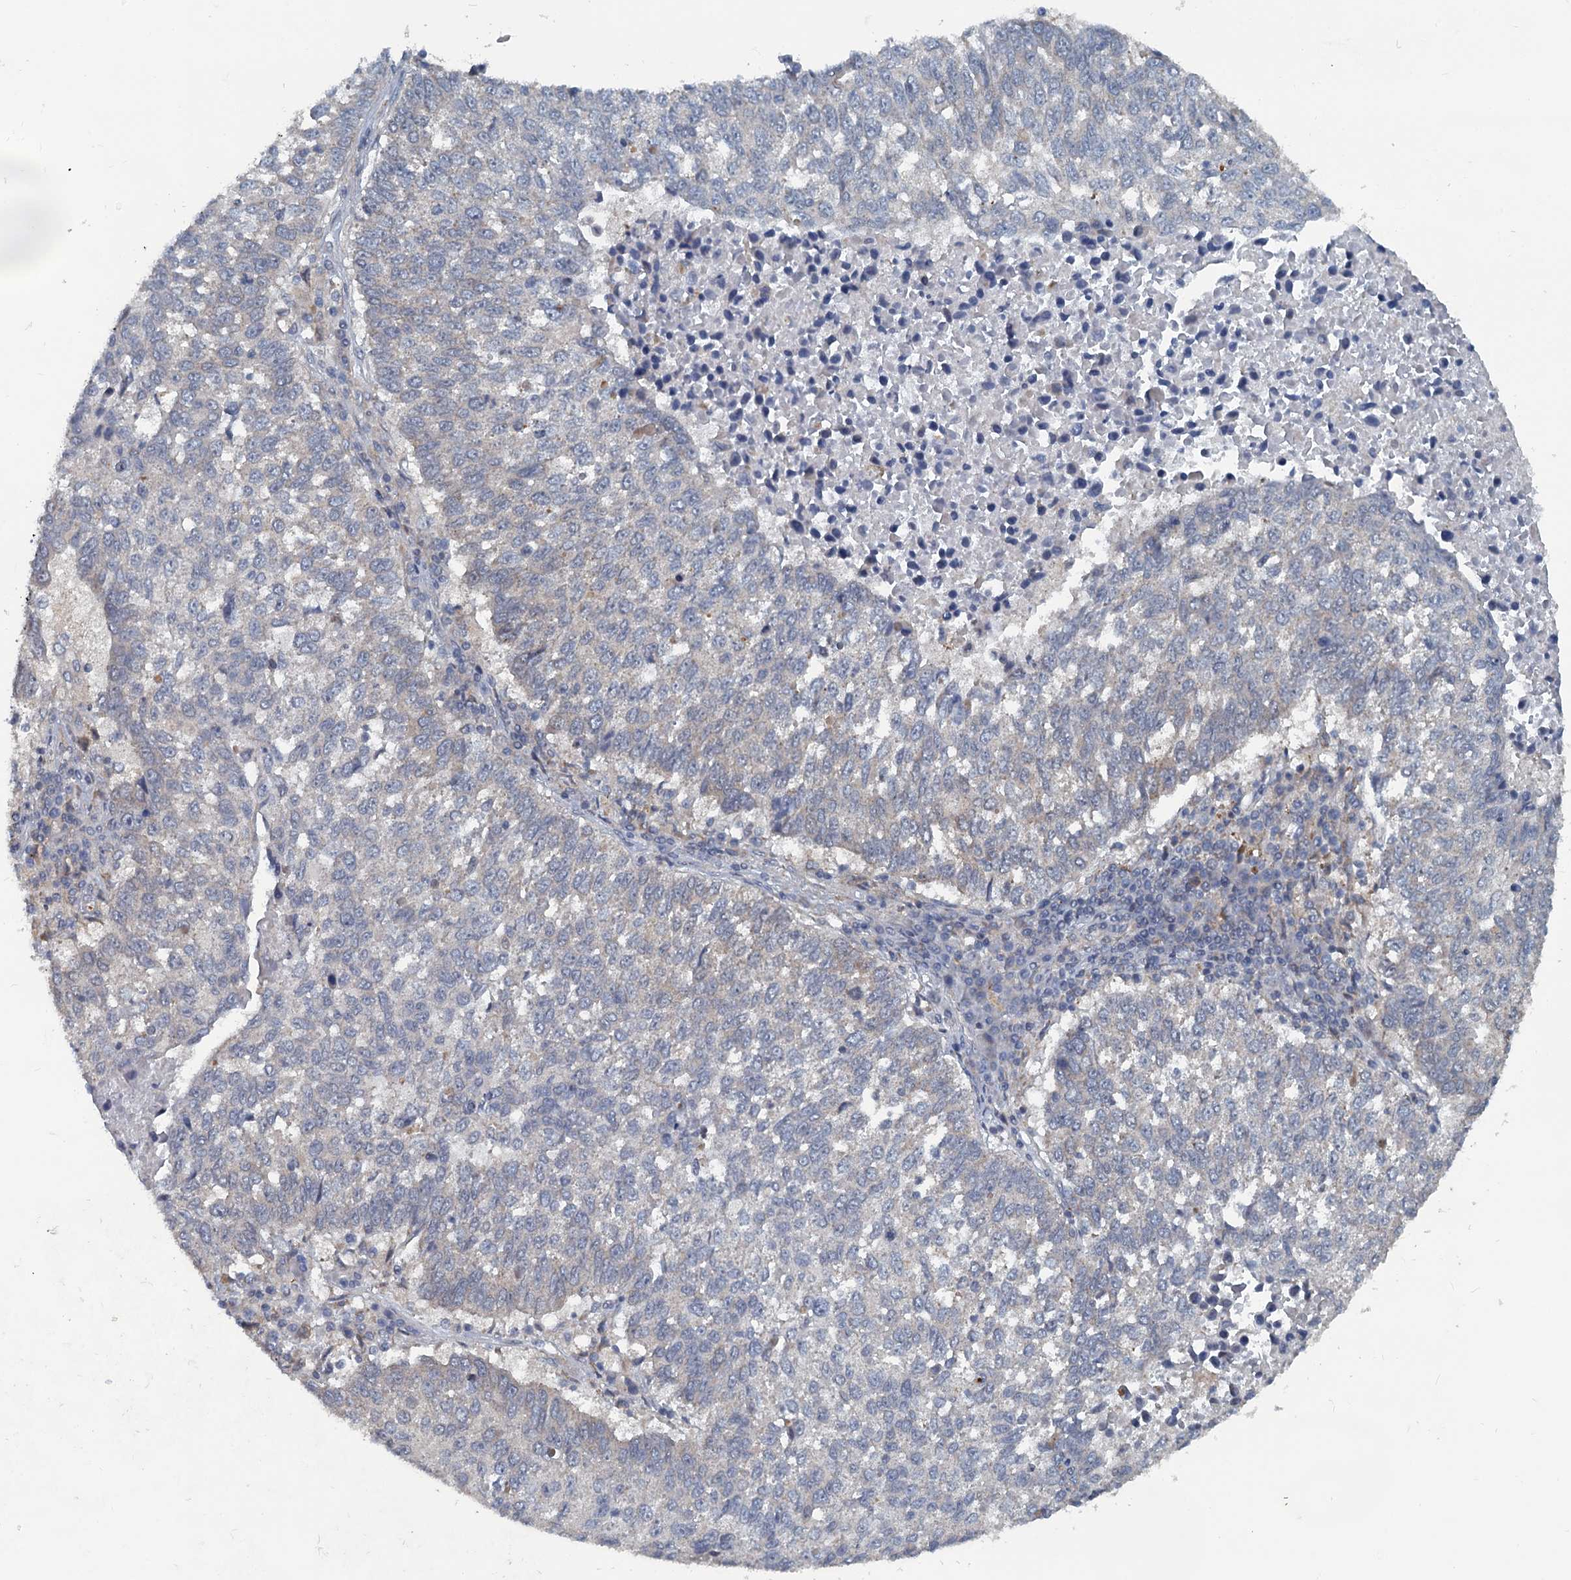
{"staining": {"intensity": "negative", "quantity": "none", "location": "none"}, "tissue": "lung cancer", "cell_type": "Tumor cells", "image_type": "cancer", "snomed": [{"axis": "morphology", "description": "Squamous cell carcinoma, NOS"}, {"axis": "topography", "description": "Lung"}], "caption": "Immunohistochemical staining of human squamous cell carcinoma (lung) exhibits no significant staining in tumor cells.", "gene": "GCLM", "patient": {"sex": "male", "age": 73}}